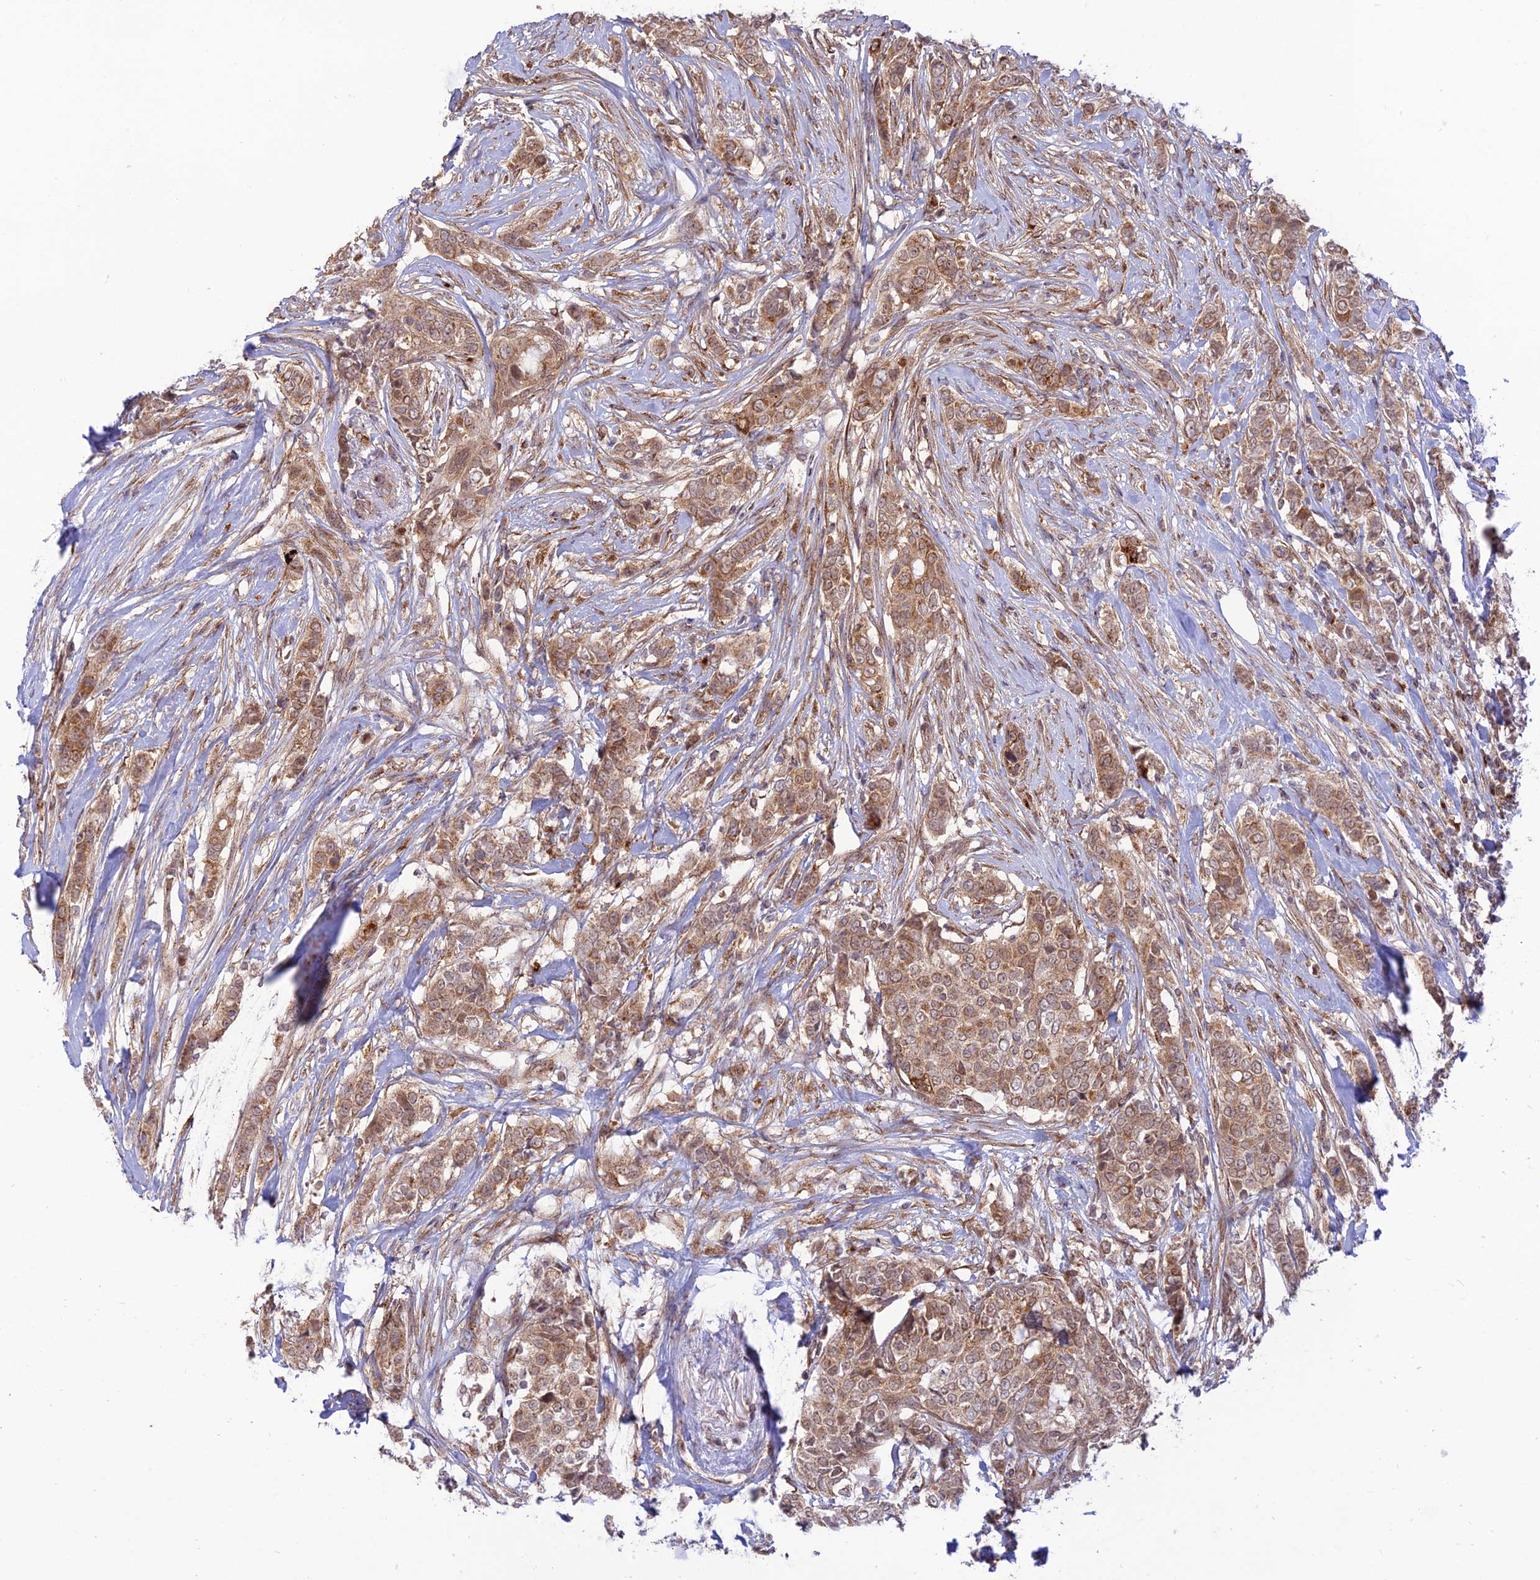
{"staining": {"intensity": "moderate", "quantity": ">75%", "location": "cytoplasmic/membranous"}, "tissue": "breast cancer", "cell_type": "Tumor cells", "image_type": "cancer", "snomed": [{"axis": "morphology", "description": "Lobular carcinoma"}, {"axis": "topography", "description": "Breast"}], "caption": "Protein positivity by immunohistochemistry (IHC) displays moderate cytoplasmic/membranous positivity in about >75% of tumor cells in breast cancer.", "gene": "GOLGA3", "patient": {"sex": "female", "age": 51}}